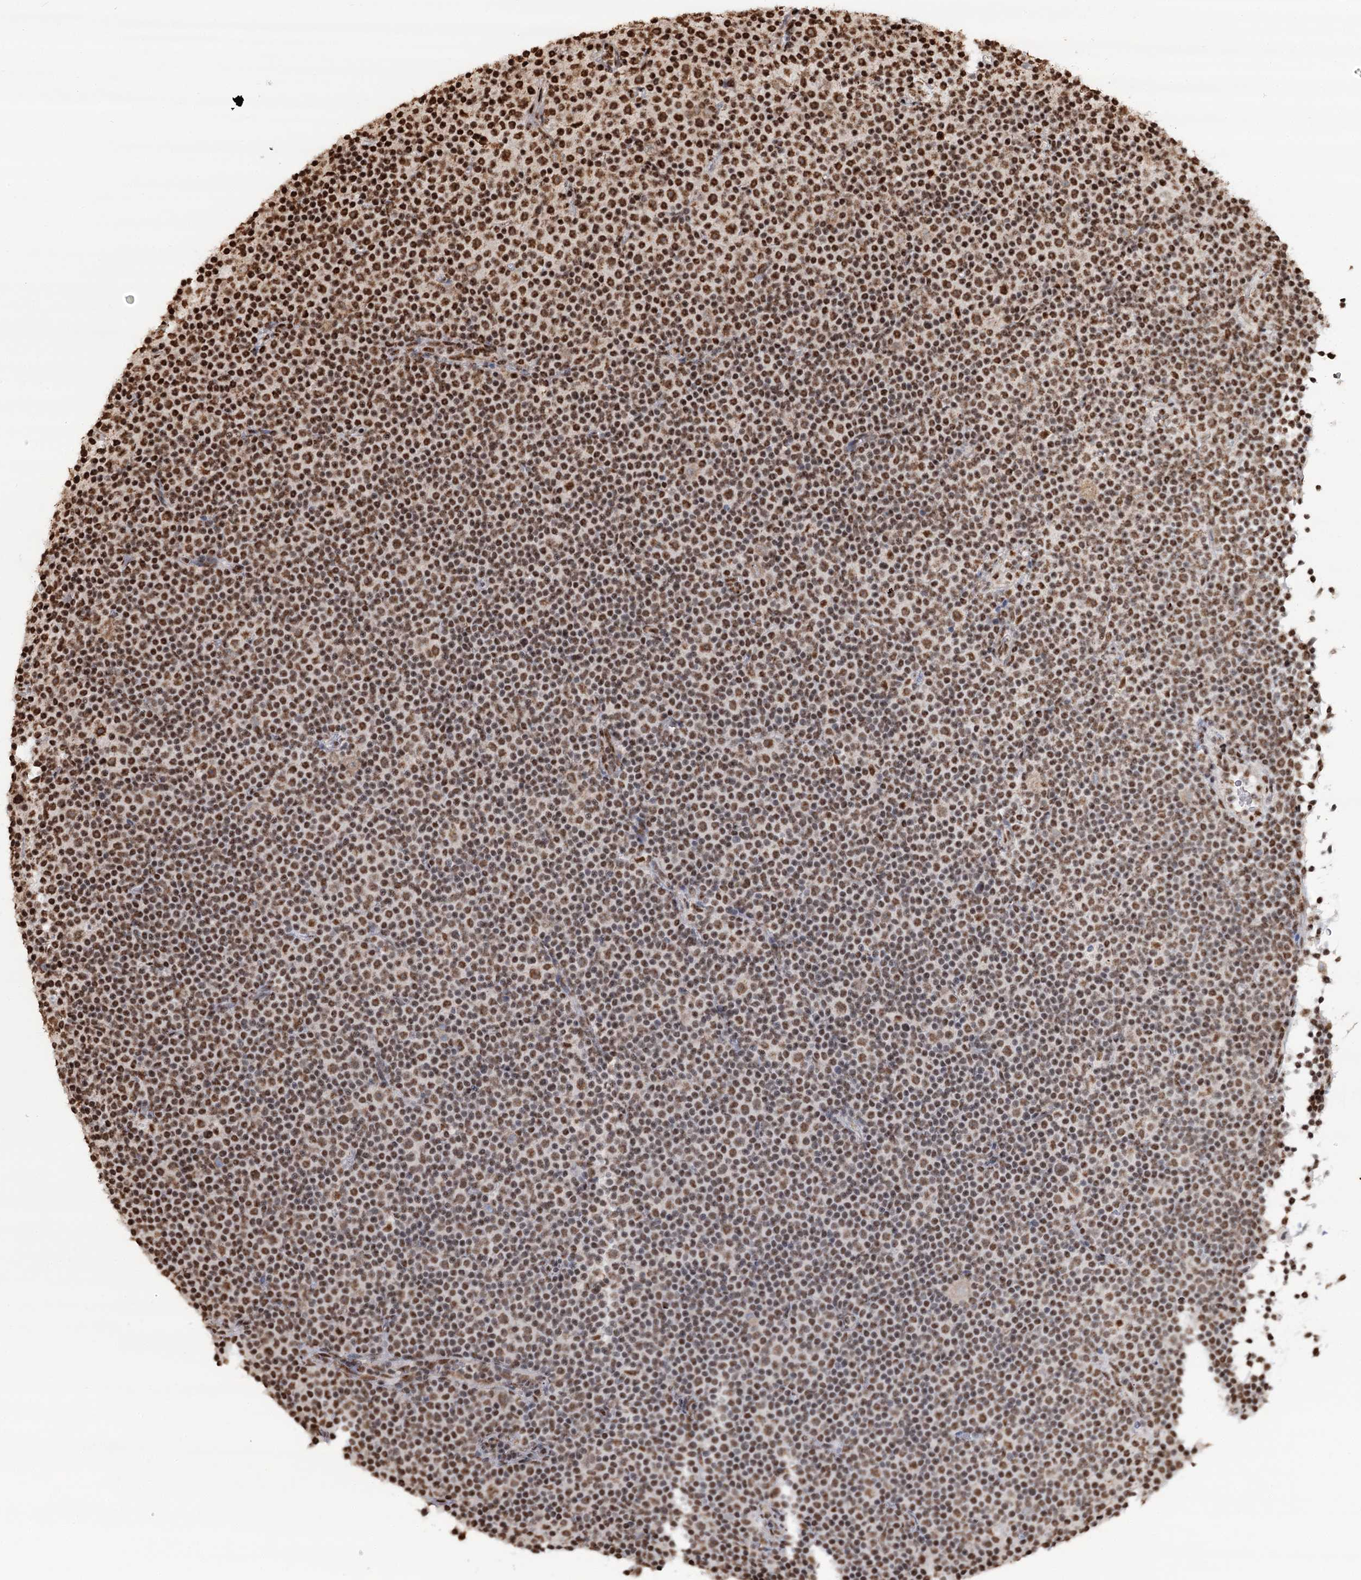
{"staining": {"intensity": "moderate", "quantity": ">75%", "location": "nuclear"}, "tissue": "lymphoma", "cell_type": "Tumor cells", "image_type": "cancer", "snomed": [{"axis": "morphology", "description": "Malignant lymphoma, non-Hodgkin's type, Low grade"}, {"axis": "topography", "description": "Lymph node"}], "caption": "Immunohistochemistry (IHC) of malignant lymphoma, non-Hodgkin's type (low-grade) reveals medium levels of moderate nuclear expression in approximately >75% of tumor cells. Nuclei are stained in blue.", "gene": "GPALPP1", "patient": {"sex": "female", "age": 67}}